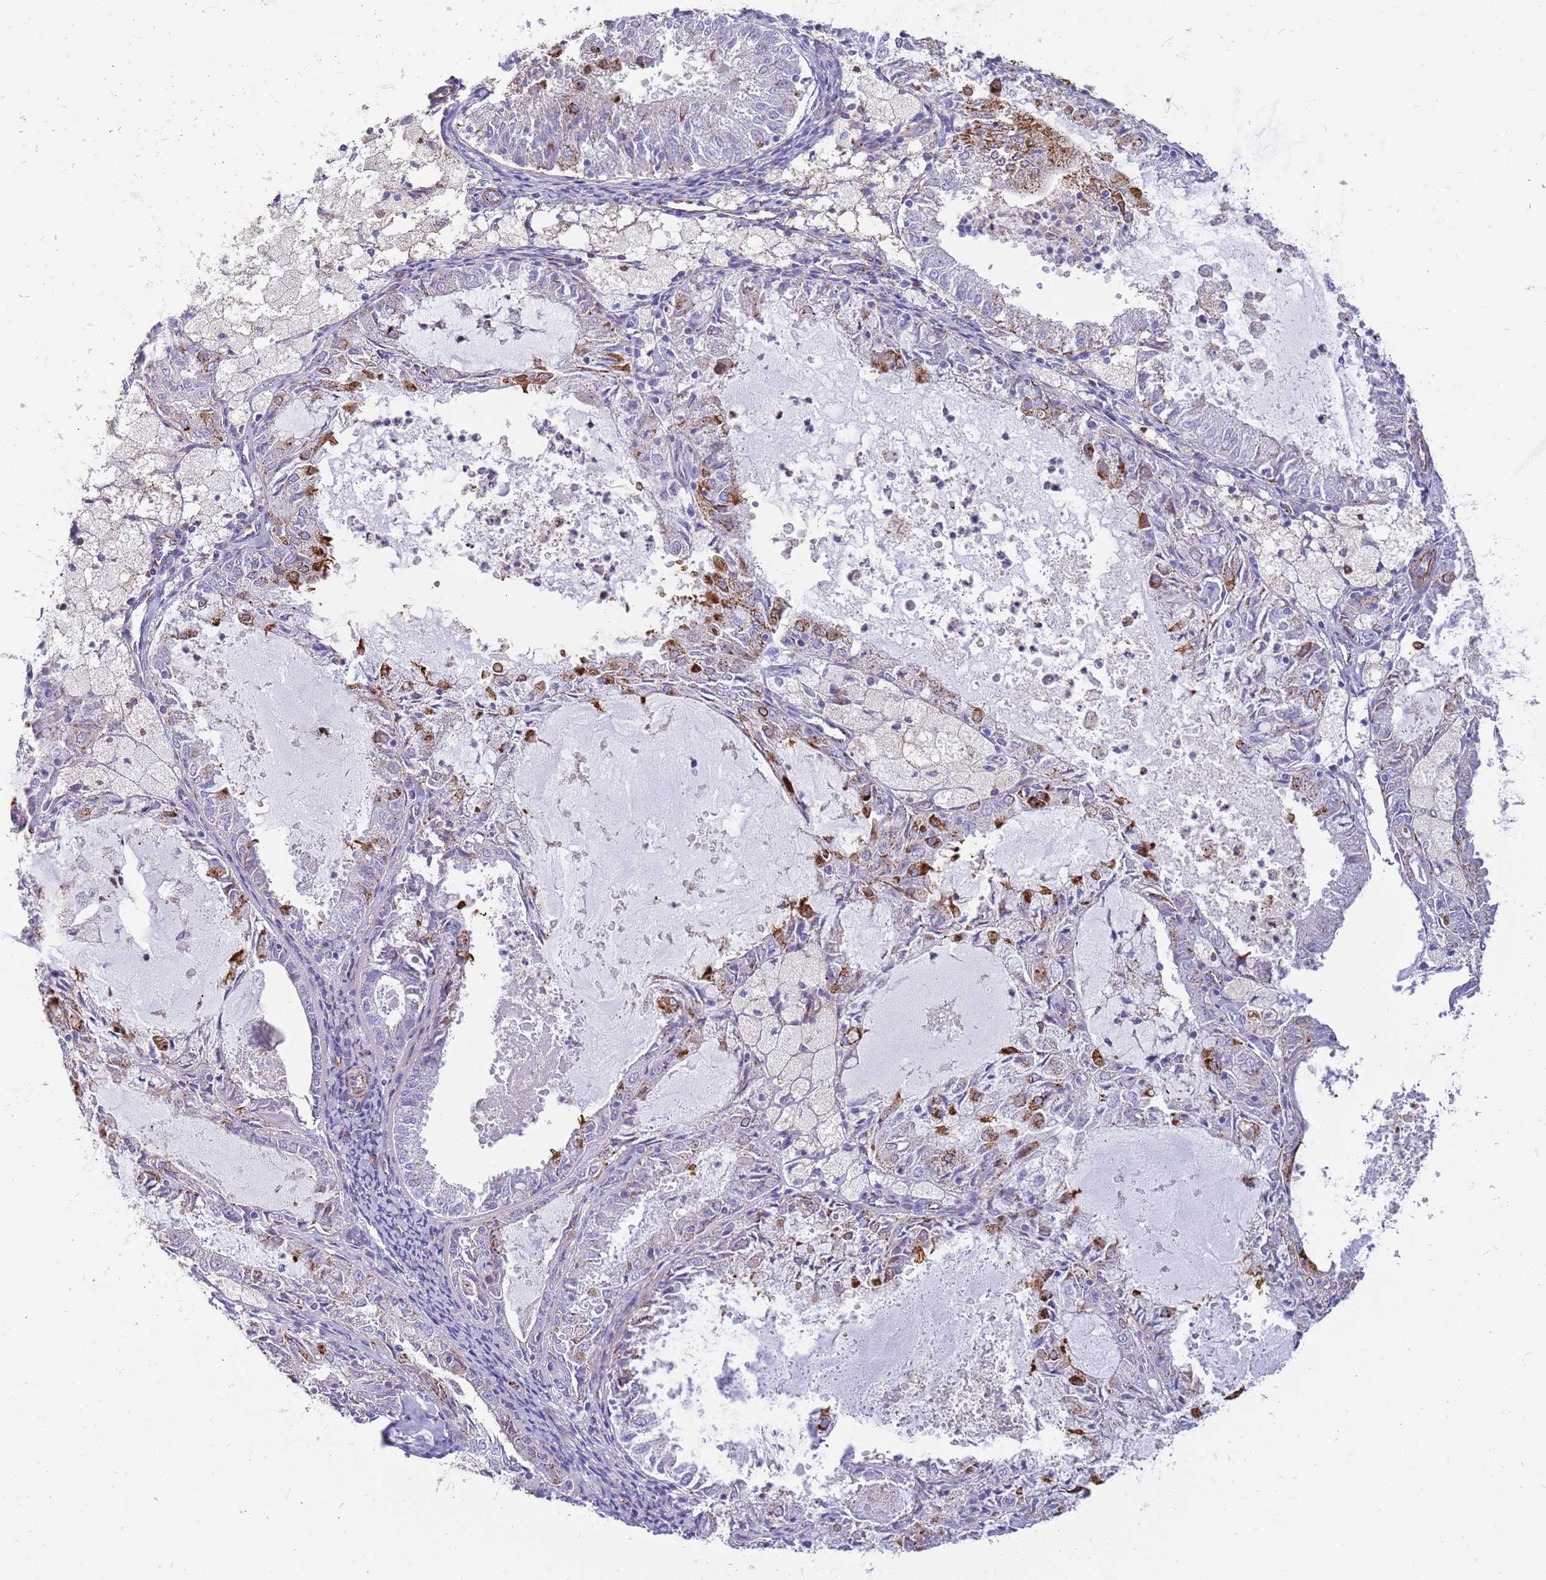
{"staining": {"intensity": "strong", "quantity": "<25%", "location": "cytoplasmic/membranous"}, "tissue": "endometrial cancer", "cell_type": "Tumor cells", "image_type": "cancer", "snomed": [{"axis": "morphology", "description": "Adenocarcinoma, NOS"}, {"axis": "topography", "description": "Endometrium"}], "caption": "Endometrial adenocarcinoma stained with DAB (3,3'-diaminobenzidine) immunohistochemistry (IHC) shows medium levels of strong cytoplasmic/membranous positivity in approximately <25% of tumor cells.", "gene": "ZDHHC1", "patient": {"sex": "female", "age": 57}}